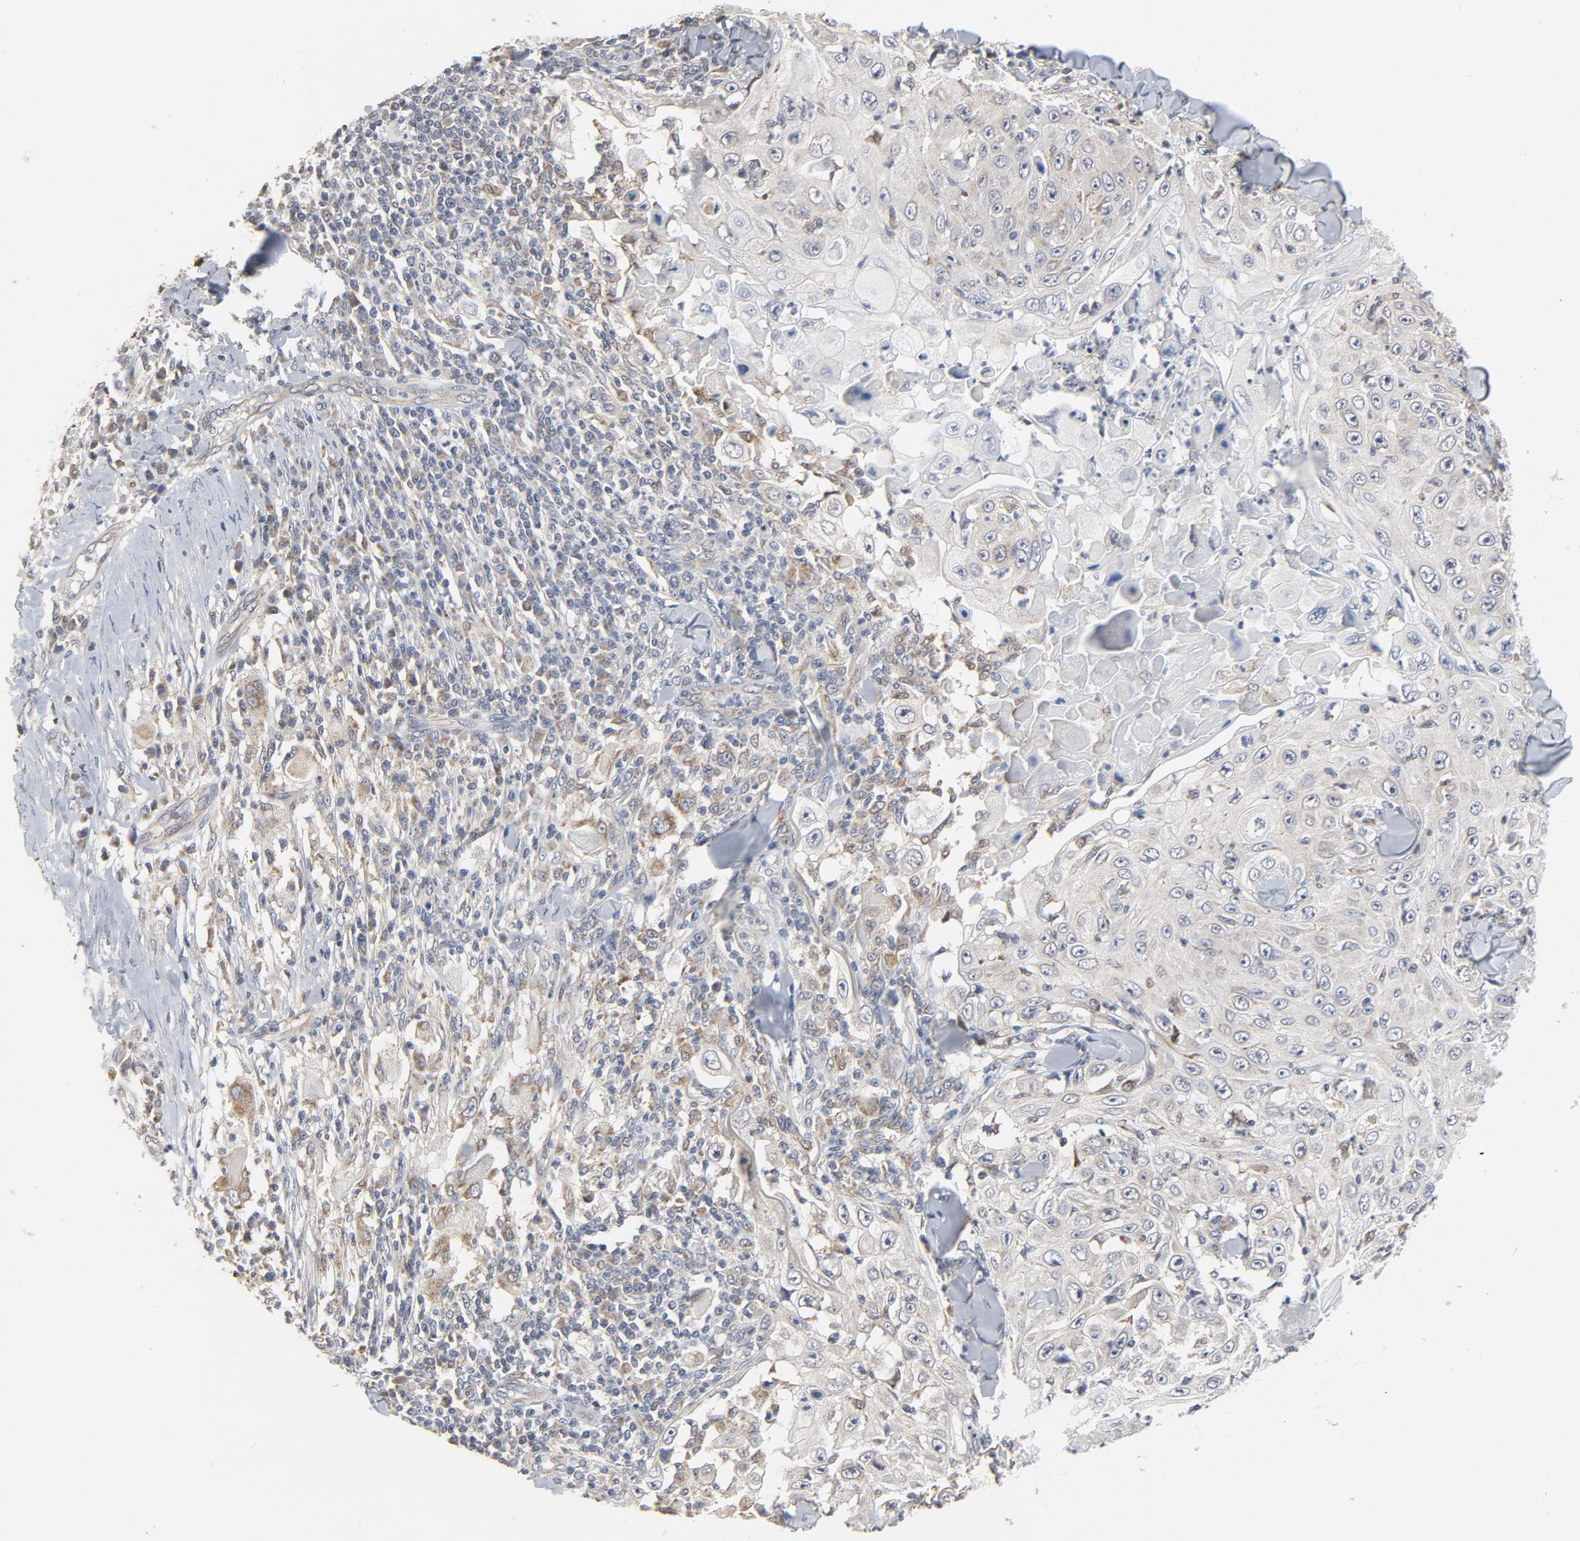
{"staining": {"intensity": "weak", "quantity": "25%-75%", "location": "cytoplasmic/membranous"}, "tissue": "skin cancer", "cell_type": "Tumor cells", "image_type": "cancer", "snomed": [{"axis": "morphology", "description": "Squamous cell carcinoma, NOS"}, {"axis": "topography", "description": "Skin"}], "caption": "Immunohistochemistry of human skin squamous cell carcinoma exhibits low levels of weak cytoplasmic/membranous positivity in approximately 25%-75% of tumor cells.", "gene": "C14orf119", "patient": {"sex": "male", "age": 86}}